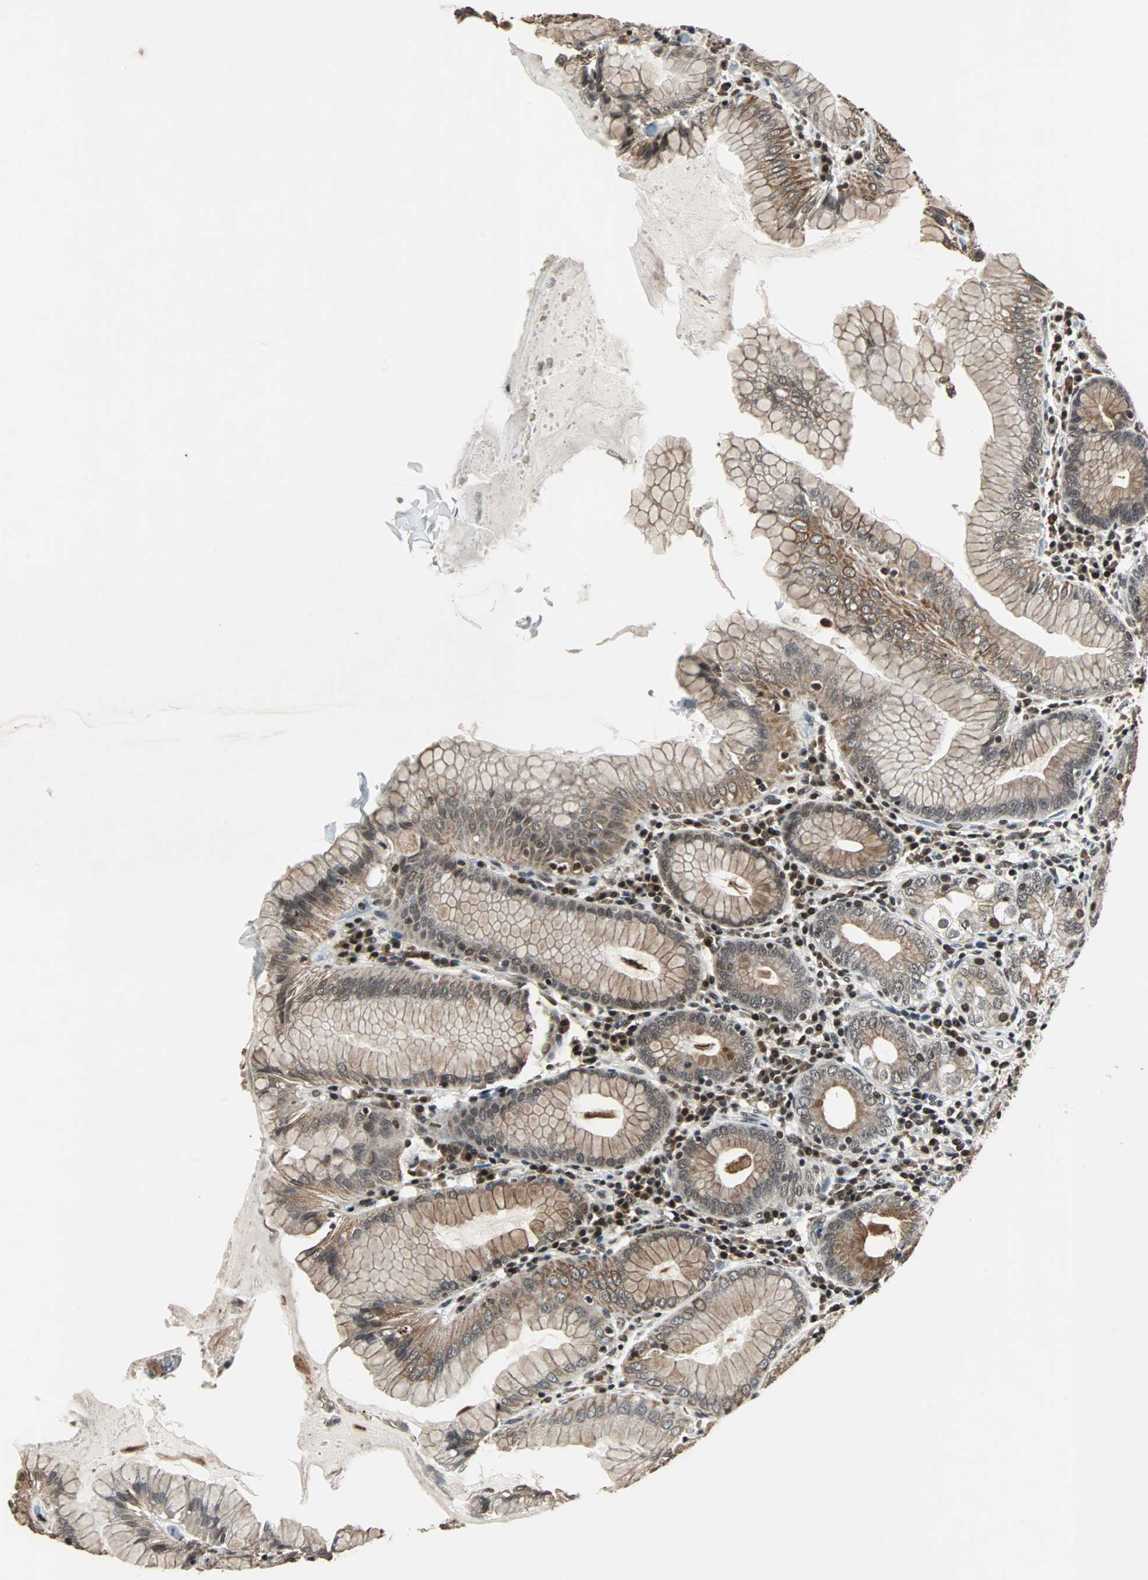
{"staining": {"intensity": "moderate", "quantity": ">75%", "location": "cytoplasmic/membranous"}, "tissue": "stomach", "cell_type": "Glandular cells", "image_type": "normal", "snomed": [{"axis": "morphology", "description": "Normal tissue, NOS"}, {"axis": "topography", "description": "Stomach, lower"}], "caption": "This is an image of immunohistochemistry (IHC) staining of normal stomach, which shows moderate staining in the cytoplasmic/membranous of glandular cells.", "gene": "TERF2IP", "patient": {"sex": "female", "age": 76}}